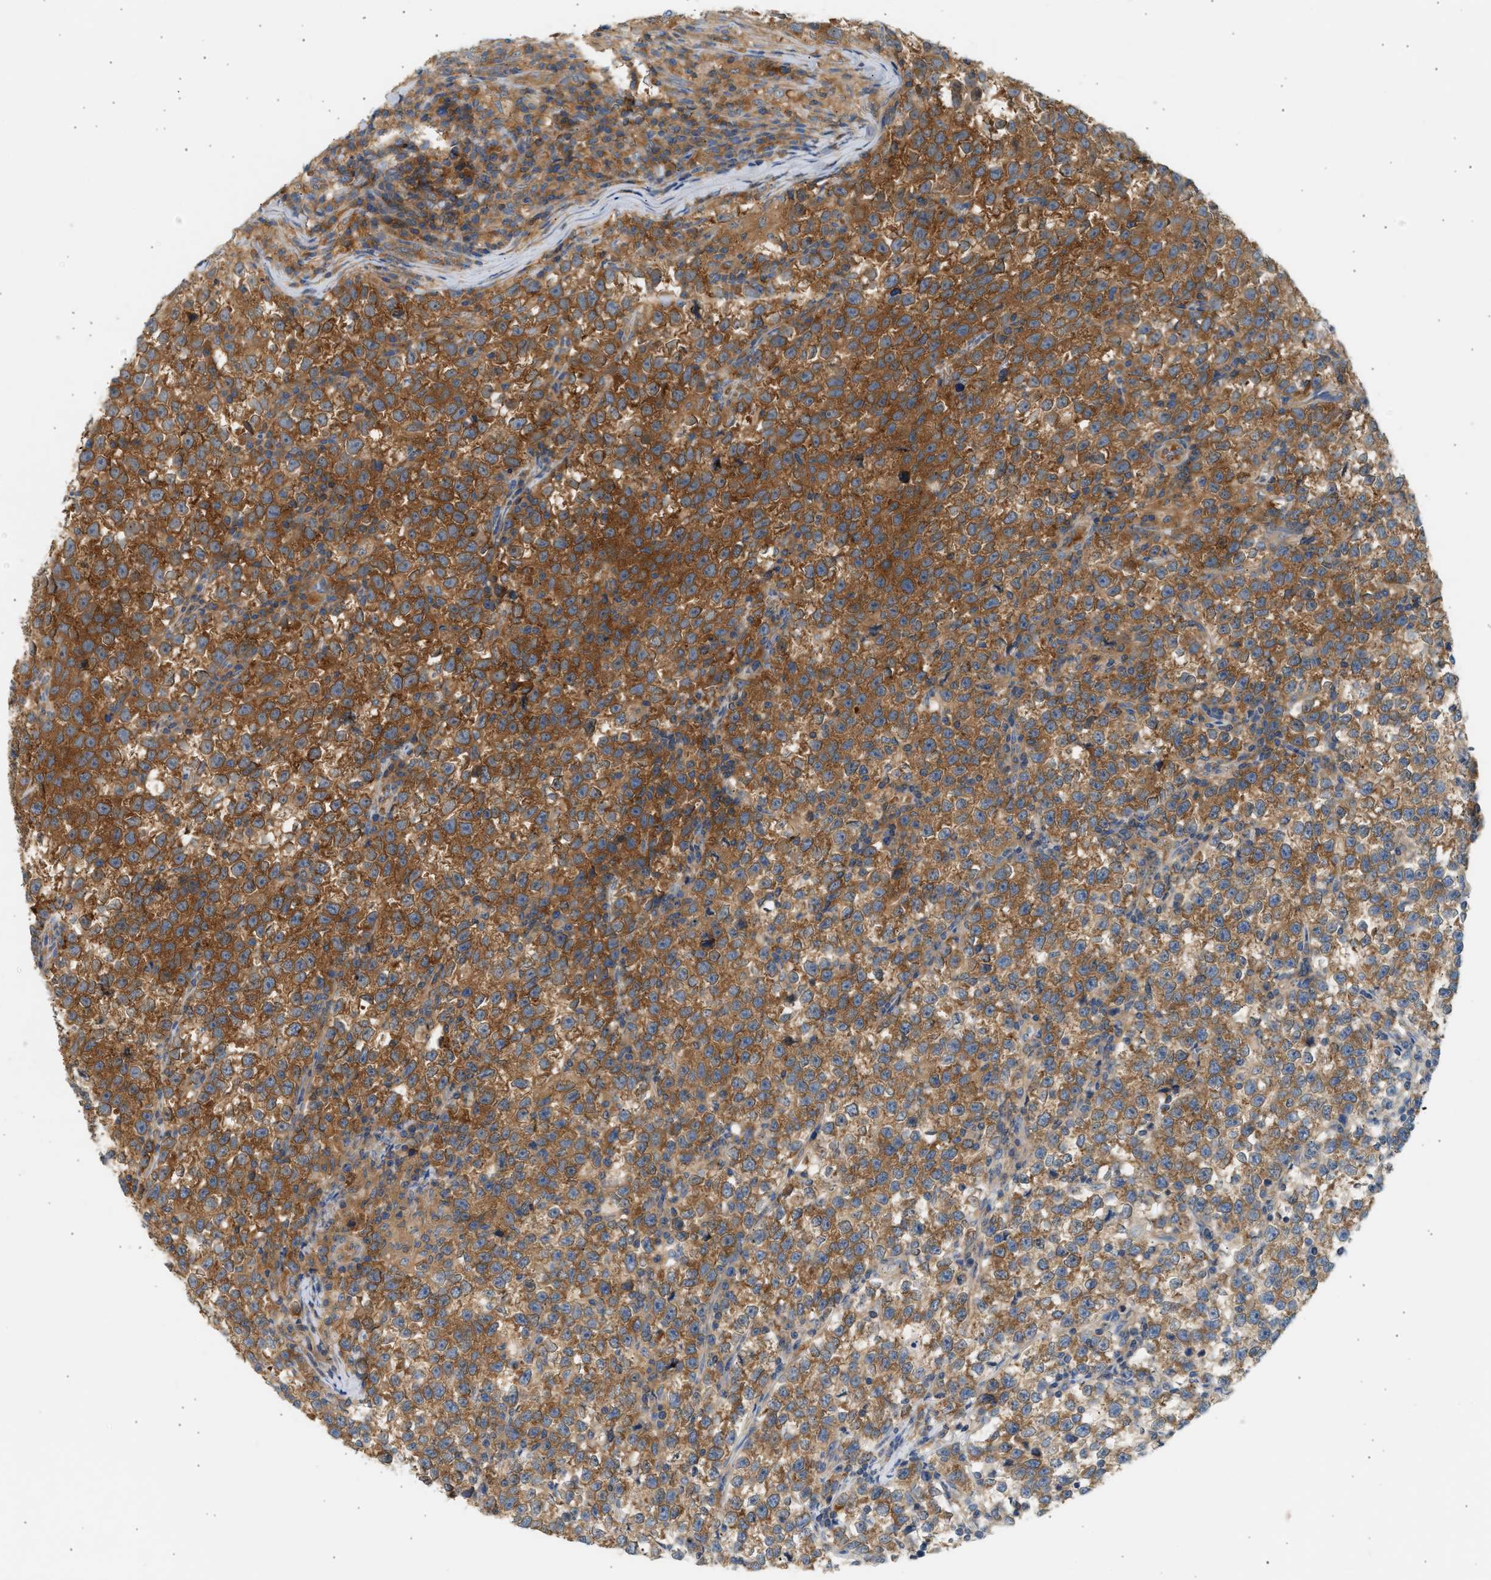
{"staining": {"intensity": "strong", "quantity": ">75%", "location": "cytoplasmic/membranous"}, "tissue": "testis cancer", "cell_type": "Tumor cells", "image_type": "cancer", "snomed": [{"axis": "morphology", "description": "Normal tissue, NOS"}, {"axis": "morphology", "description": "Seminoma, NOS"}, {"axis": "topography", "description": "Testis"}], "caption": "A histopathology image of human seminoma (testis) stained for a protein reveals strong cytoplasmic/membranous brown staining in tumor cells.", "gene": "PAFAH1B1", "patient": {"sex": "male", "age": 43}}